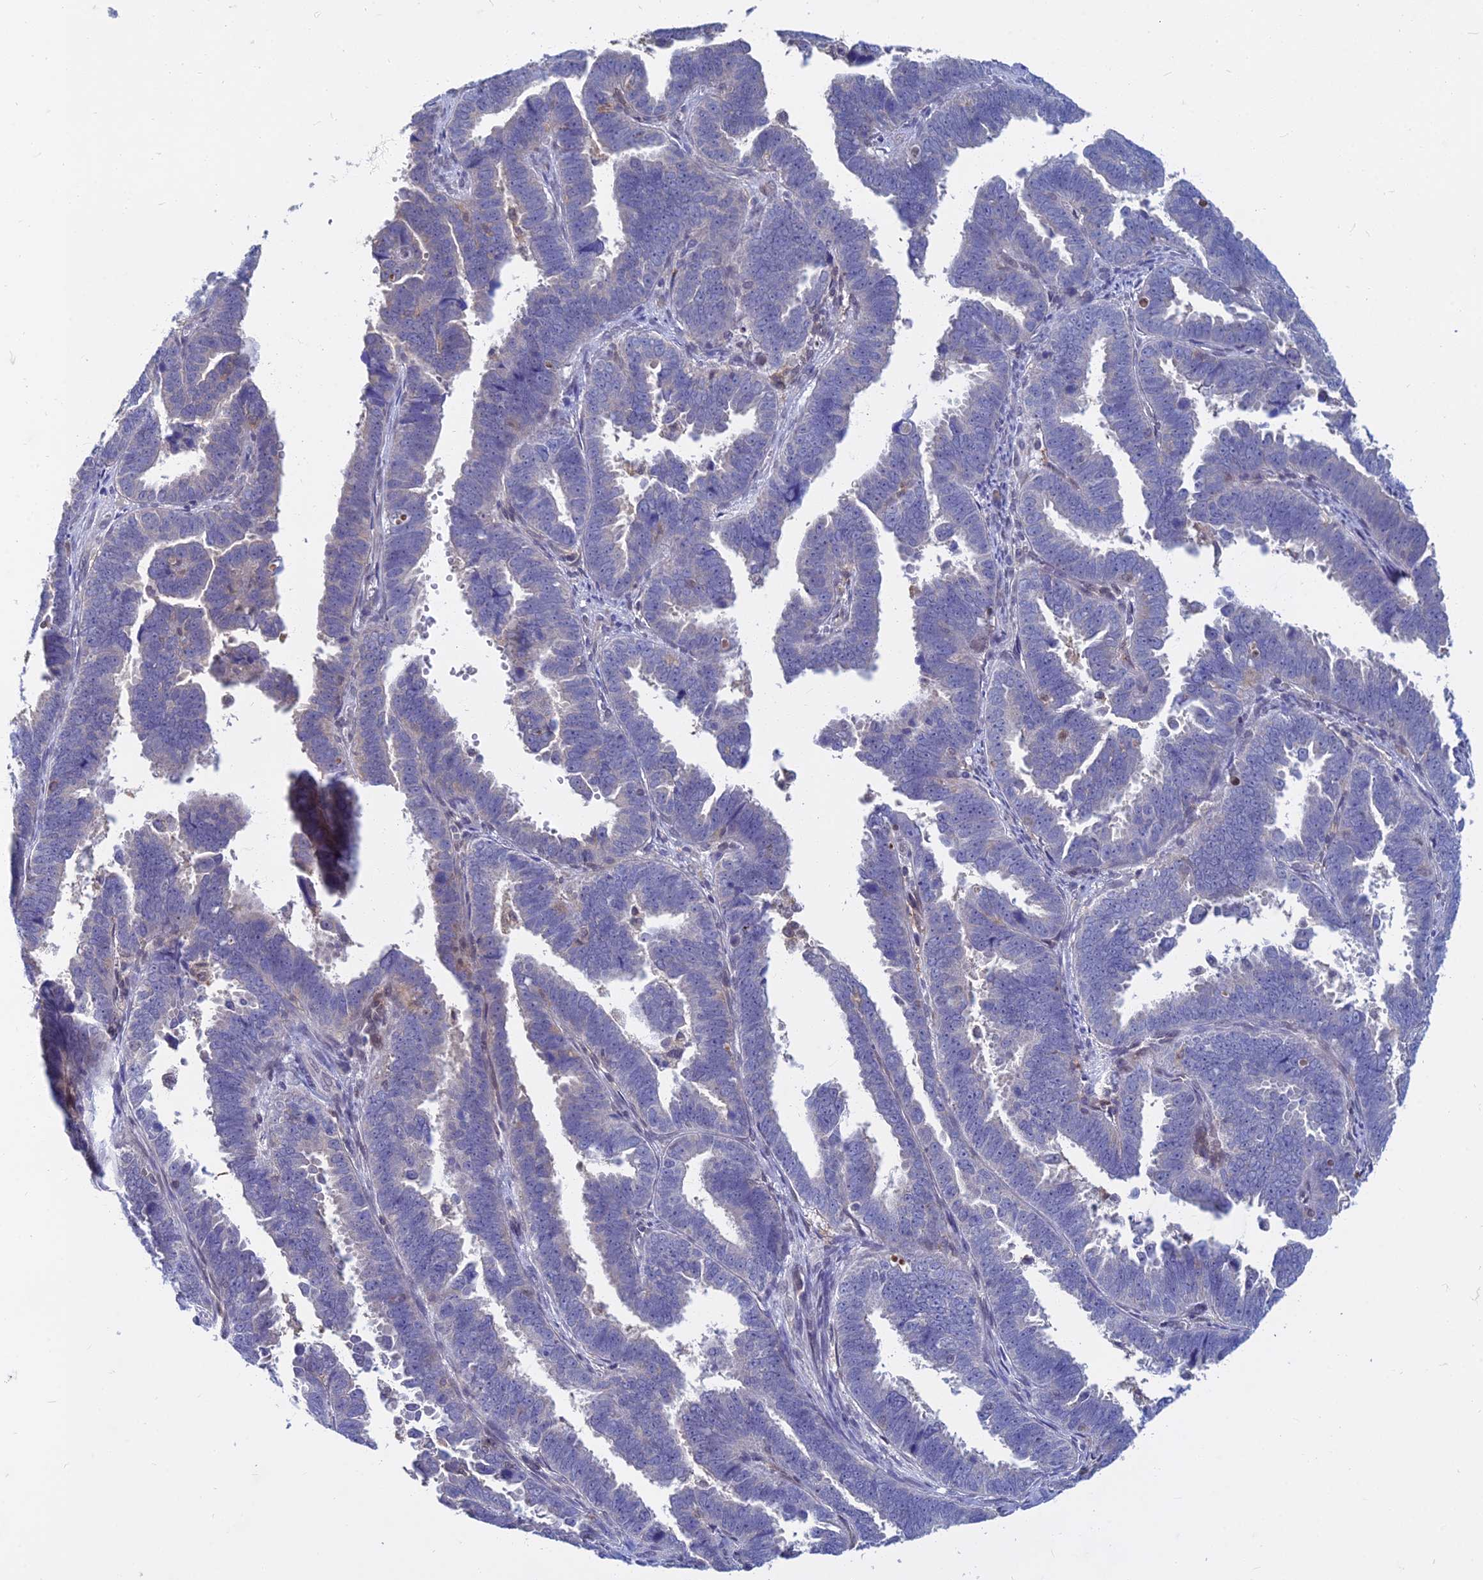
{"staining": {"intensity": "negative", "quantity": "none", "location": "none"}, "tissue": "endometrial cancer", "cell_type": "Tumor cells", "image_type": "cancer", "snomed": [{"axis": "morphology", "description": "Adenocarcinoma, NOS"}, {"axis": "topography", "description": "Endometrium"}], "caption": "Endometrial cancer stained for a protein using immunohistochemistry demonstrates no expression tumor cells.", "gene": "B3GALT4", "patient": {"sex": "female", "age": 75}}